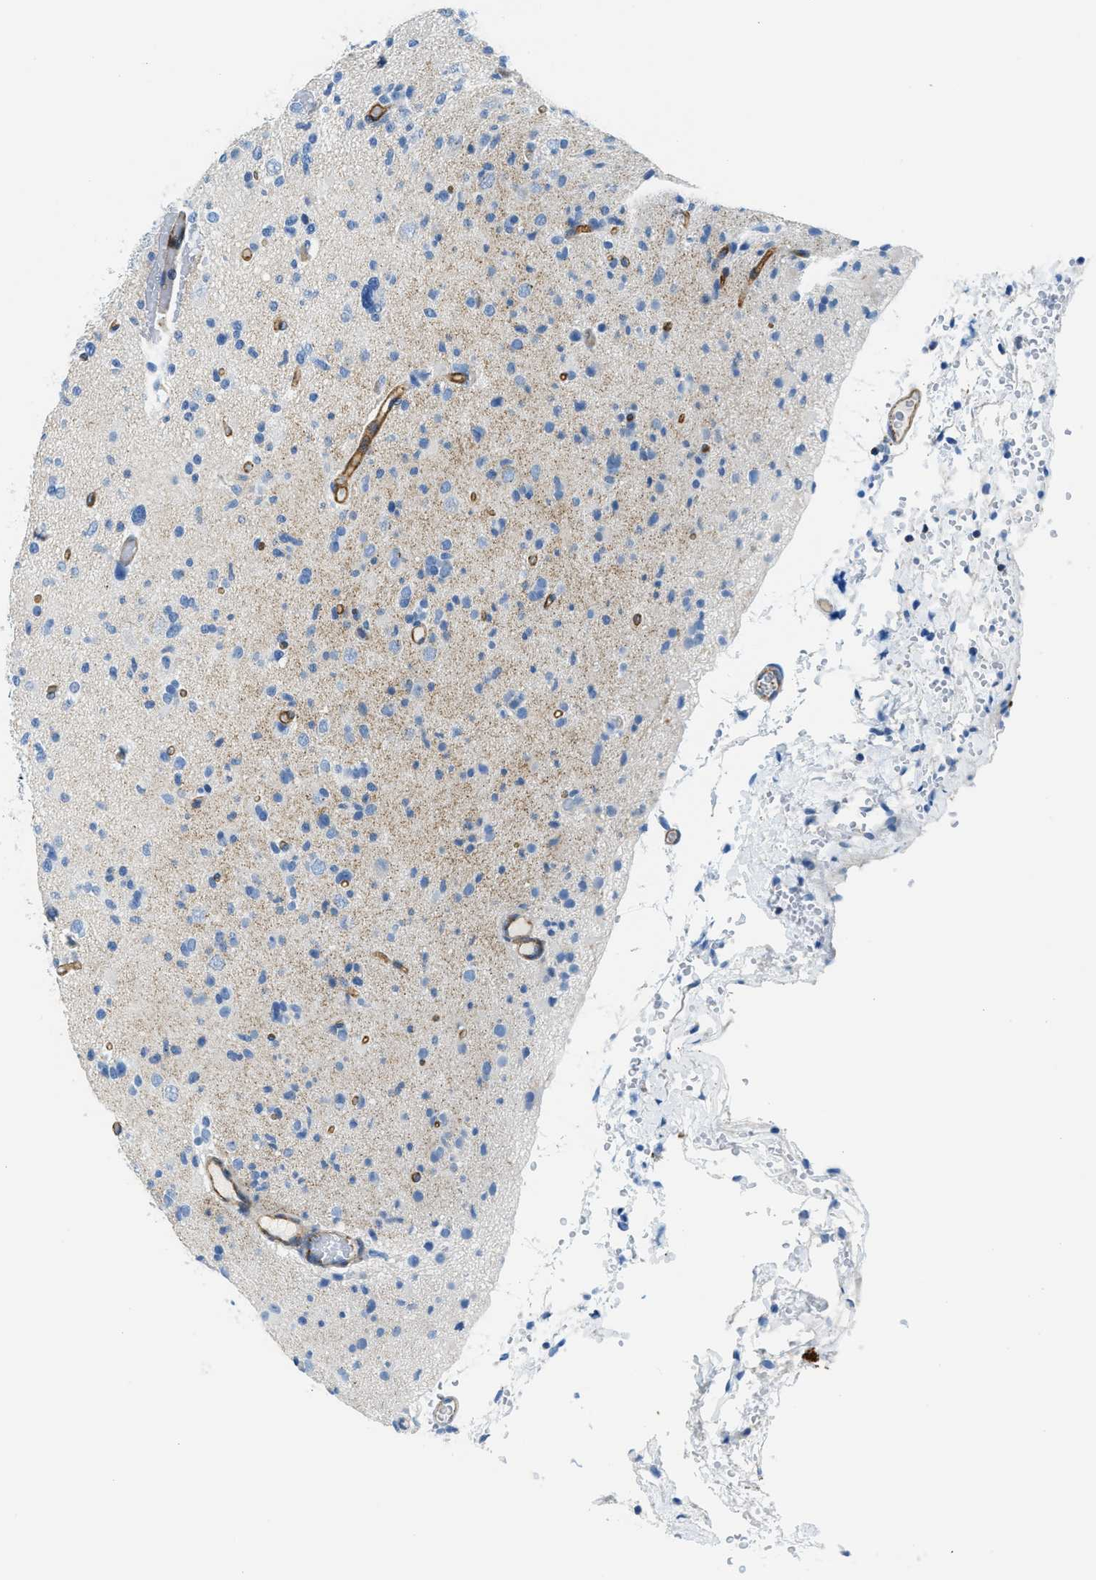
{"staining": {"intensity": "negative", "quantity": "none", "location": "none"}, "tissue": "glioma", "cell_type": "Tumor cells", "image_type": "cancer", "snomed": [{"axis": "morphology", "description": "Glioma, malignant, Low grade"}, {"axis": "topography", "description": "Brain"}], "caption": "High power microscopy histopathology image of an IHC micrograph of low-grade glioma (malignant), revealing no significant positivity in tumor cells. The staining was performed using DAB to visualize the protein expression in brown, while the nuclei were stained in blue with hematoxylin (Magnification: 20x).", "gene": "CUTA", "patient": {"sex": "female", "age": 22}}